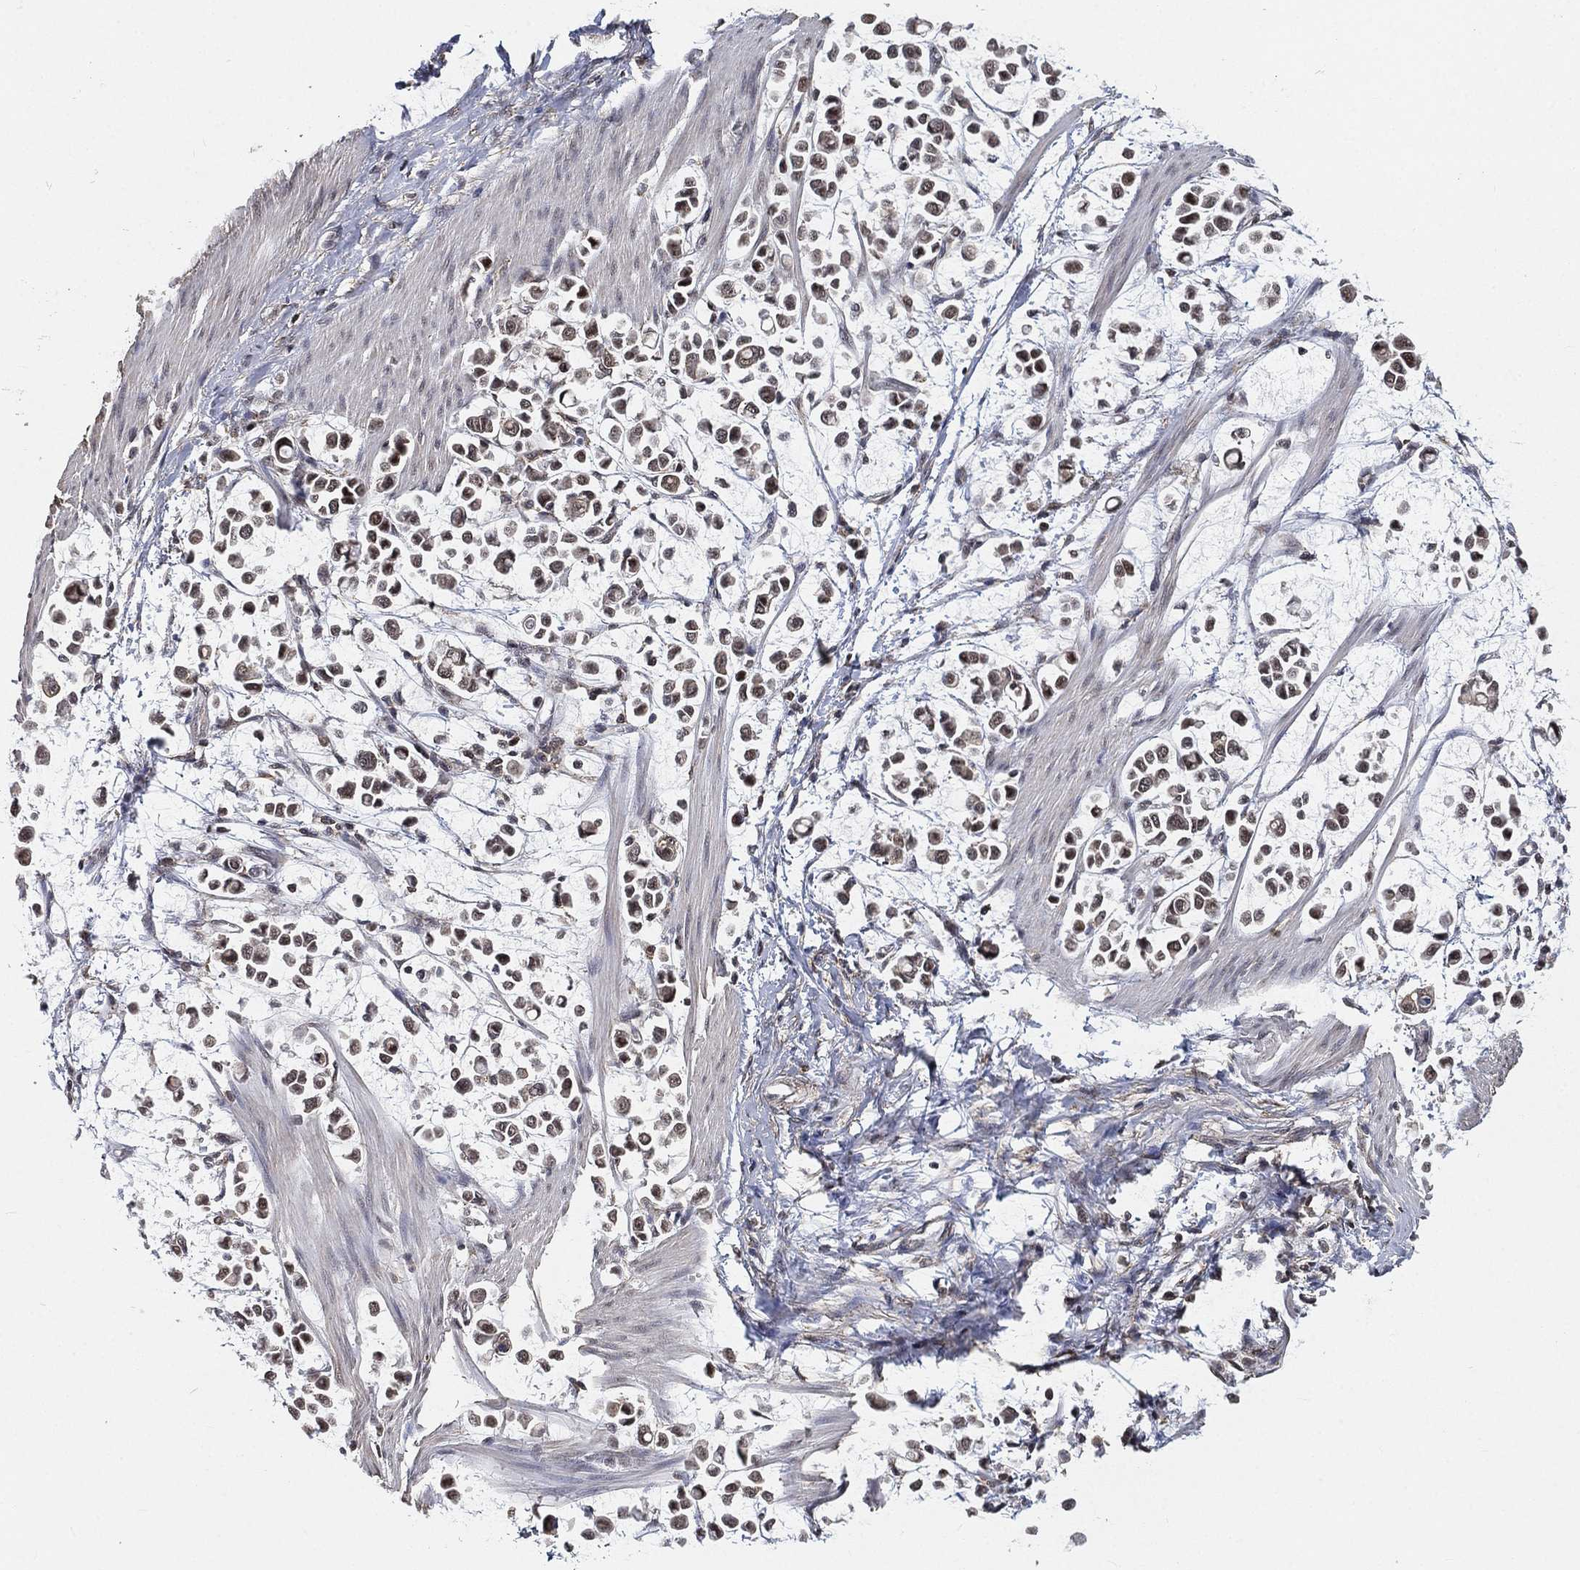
{"staining": {"intensity": "weak", "quantity": ">75%", "location": "nuclear"}, "tissue": "stomach cancer", "cell_type": "Tumor cells", "image_type": "cancer", "snomed": [{"axis": "morphology", "description": "Adenocarcinoma, NOS"}, {"axis": "topography", "description": "Stomach"}], "caption": "A high-resolution histopathology image shows immunohistochemistry staining of stomach adenocarcinoma, which exhibits weak nuclear expression in about >75% of tumor cells. (DAB (3,3'-diaminobenzidine) IHC, brown staining for protein, blue staining for nuclei).", "gene": "RSRC2", "patient": {"sex": "male", "age": 82}}